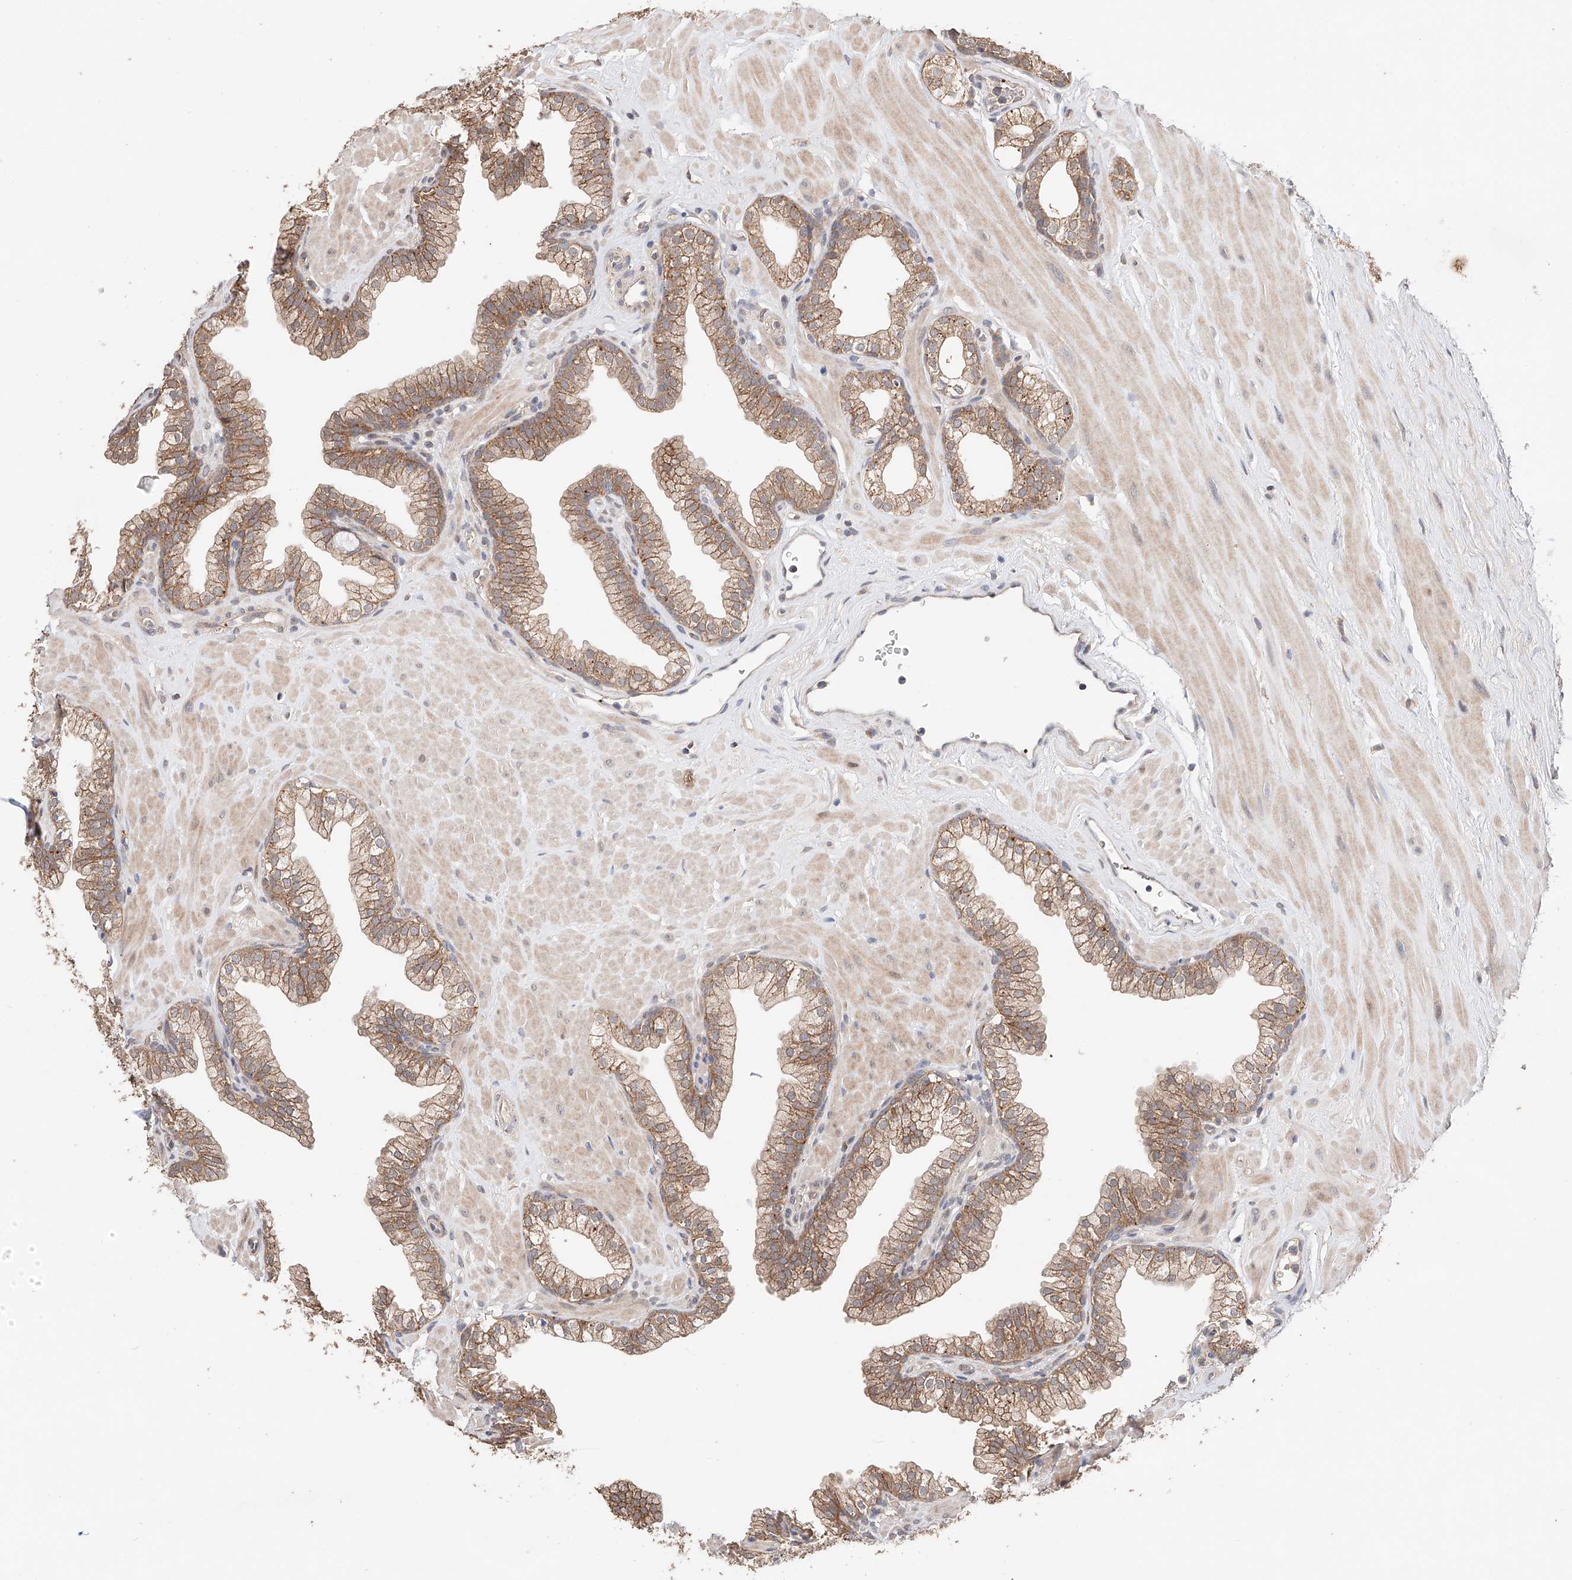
{"staining": {"intensity": "moderate", "quantity": ">75%", "location": "cytoplasmic/membranous"}, "tissue": "prostate", "cell_type": "Glandular cells", "image_type": "normal", "snomed": [{"axis": "morphology", "description": "Normal tissue, NOS"}, {"axis": "morphology", "description": "Urothelial carcinoma, Low grade"}, {"axis": "topography", "description": "Urinary bladder"}, {"axis": "topography", "description": "Prostate"}], "caption": "Benign prostate exhibits moderate cytoplasmic/membranous positivity in approximately >75% of glandular cells, visualized by immunohistochemistry.", "gene": "ZFHX2", "patient": {"sex": "male", "age": 60}}